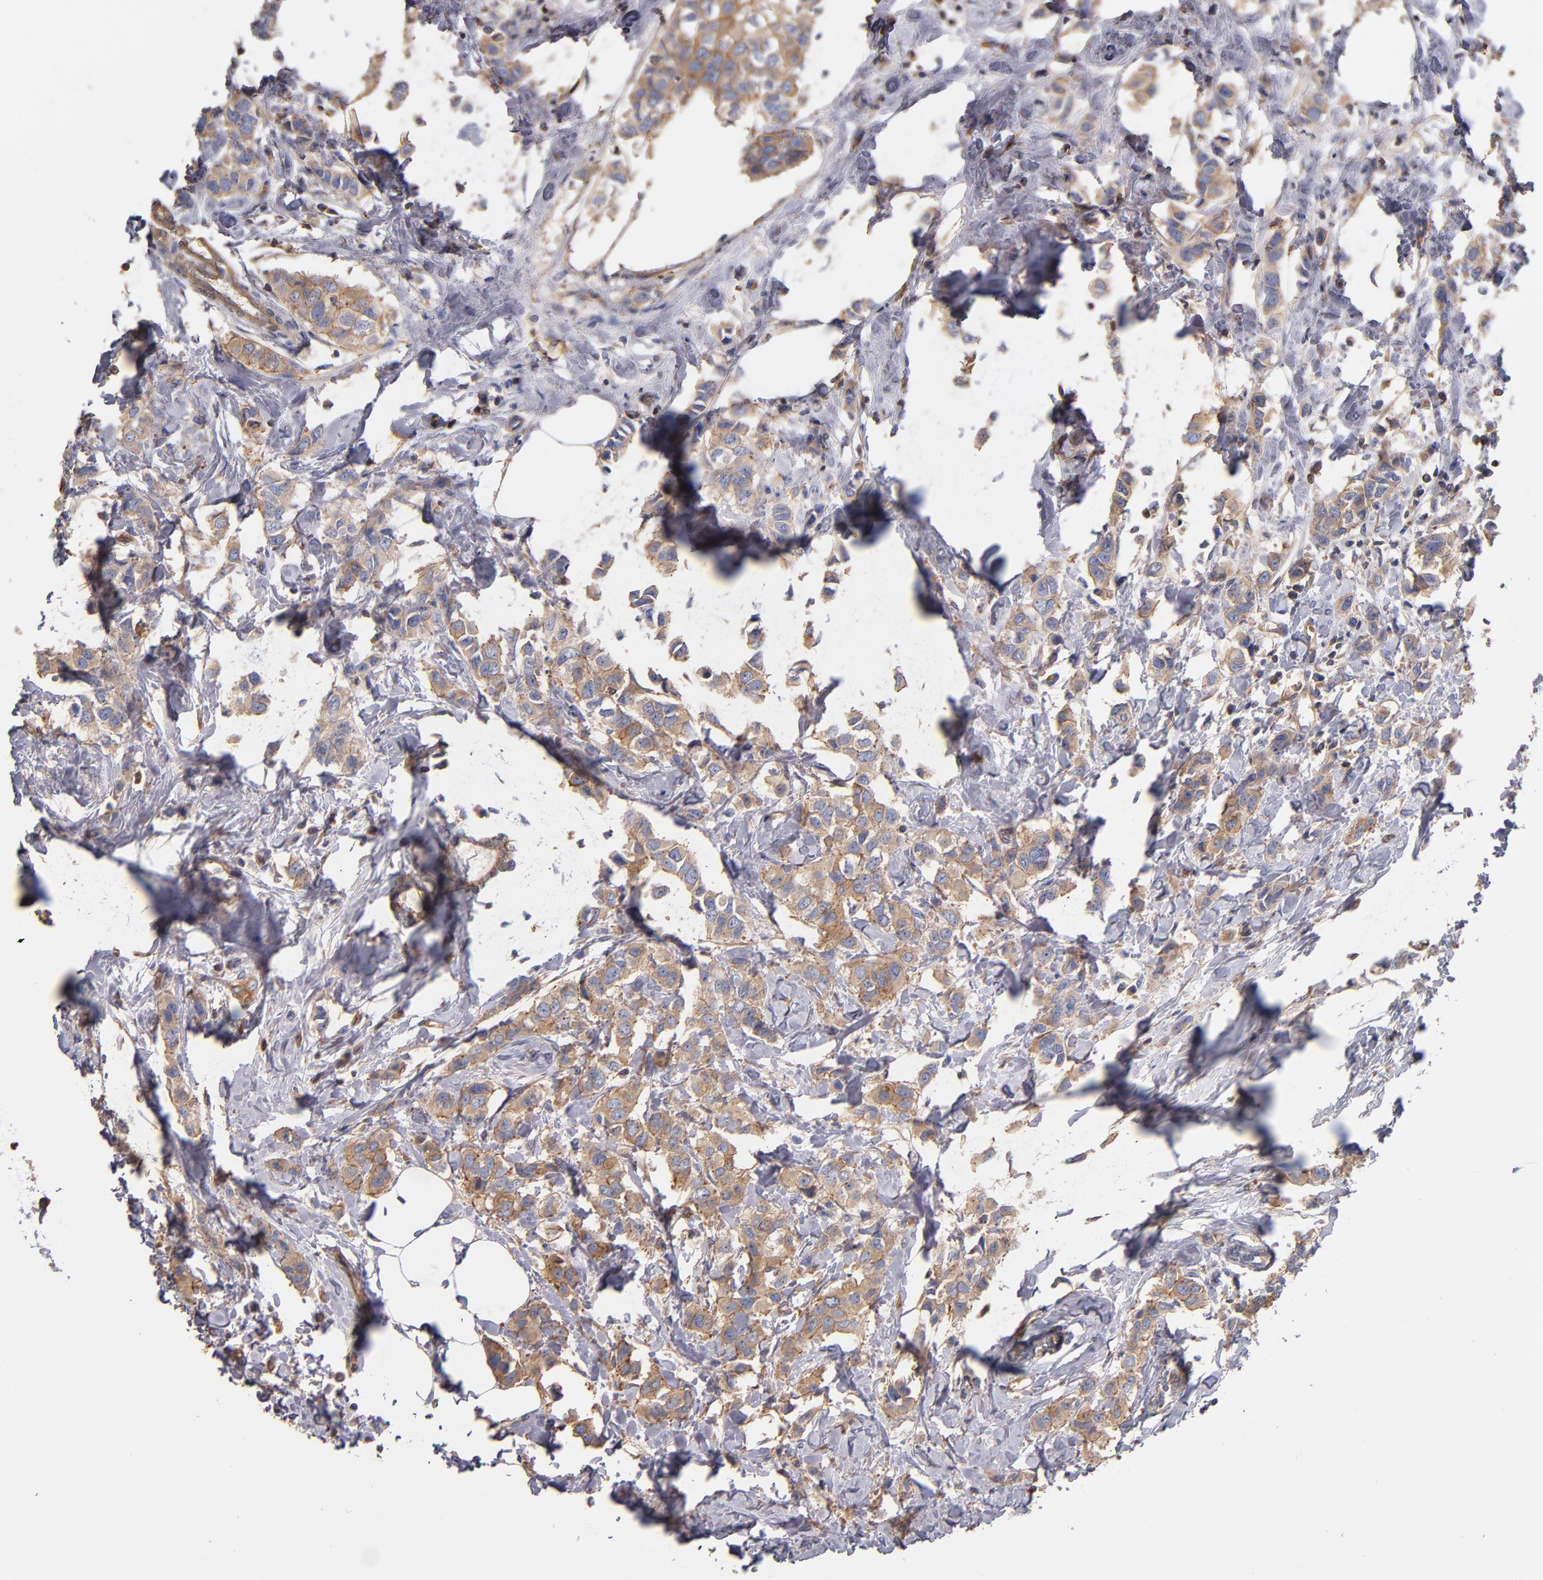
{"staining": {"intensity": "weak", "quantity": ">75%", "location": "cytoplasmic/membranous"}, "tissue": "breast cancer", "cell_type": "Tumor cells", "image_type": "cancer", "snomed": [{"axis": "morphology", "description": "Normal tissue, NOS"}, {"axis": "morphology", "description": "Duct carcinoma"}, {"axis": "topography", "description": "Breast"}], "caption": "A photomicrograph of human breast cancer (infiltrating ductal carcinoma) stained for a protein reveals weak cytoplasmic/membranous brown staining in tumor cells.", "gene": "ESYT2", "patient": {"sex": "female", "age": 50}}